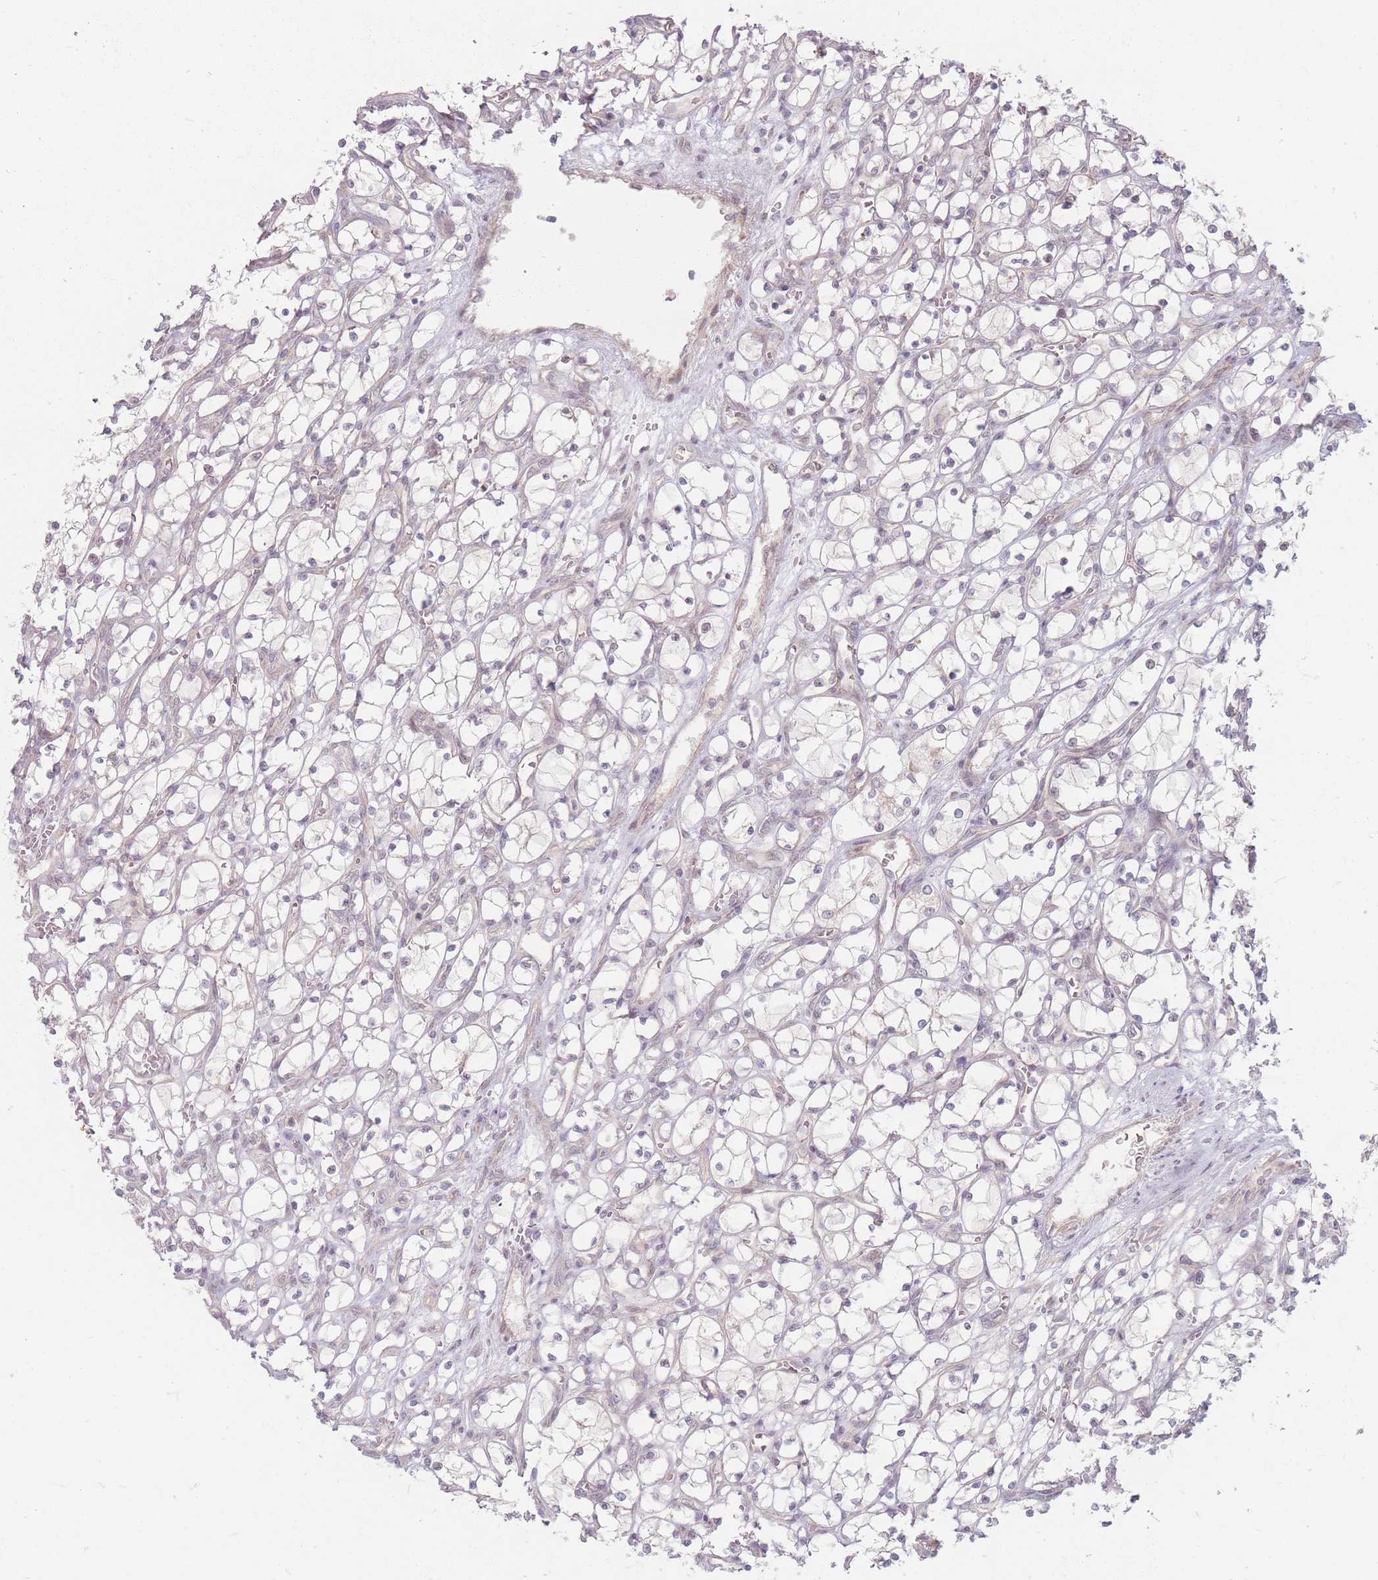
{"staining": {"intensity": "negative", "quantity": "none", "location": "none"}, "tissue": "renal cancer", "cell_type": "Tumor cells", "image_type": "cancer", "snomed": [{"axis": "morphology", "description": "Adenocarcinoma, NOS"}, {"axis": "topography", "description": "Kidney"}], "caption": "This is a photomicrograph of immunohistochemistry staining of renal cancer, which shows no staining in tumor cells.", "gene": "GABRA6", "patient": {"sex": "female", "age": 69}}